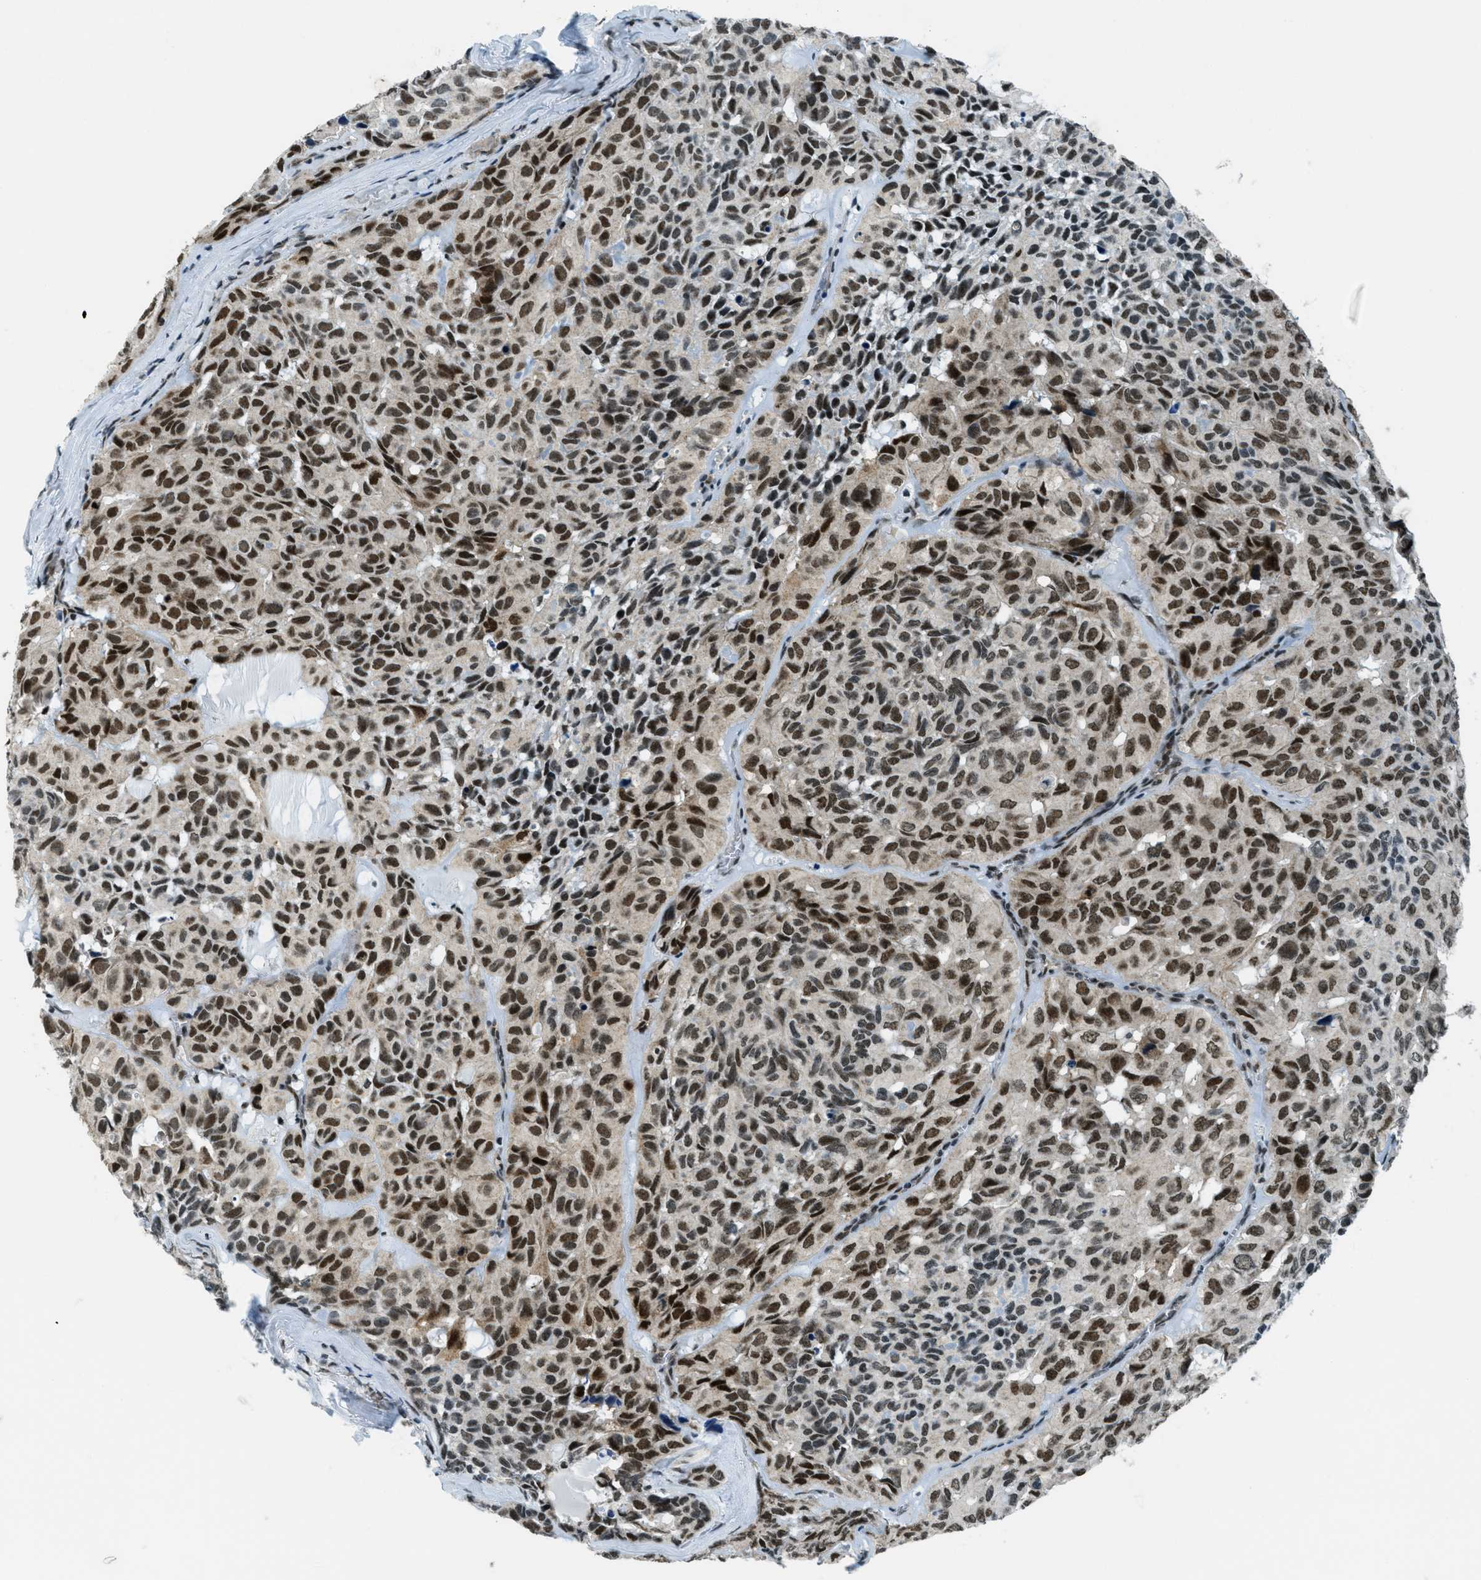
{"staining": {"intensity": "moderate", "quantity": ">75%", "location": "nuclear"}, "tissue": "head and neck cancer", "cell_type": "Tumor cells", "image_type": "cancer", "snomed": [{"axis": "morphology", "description": "Adenocarcinoma, NOS"}, {"axis": "topography", "description": "Salivary gland, NOS"}, {"axis": "topography", "description": "Head-Neck"}], "caption": "This is a photomicrograph of immunohistochemistry staining of head and neck cancer, which shows moderate staining in the nuclear of tumor cells.", "gene": "KLF6", "patient": {"sex": "female", "age": 76}}